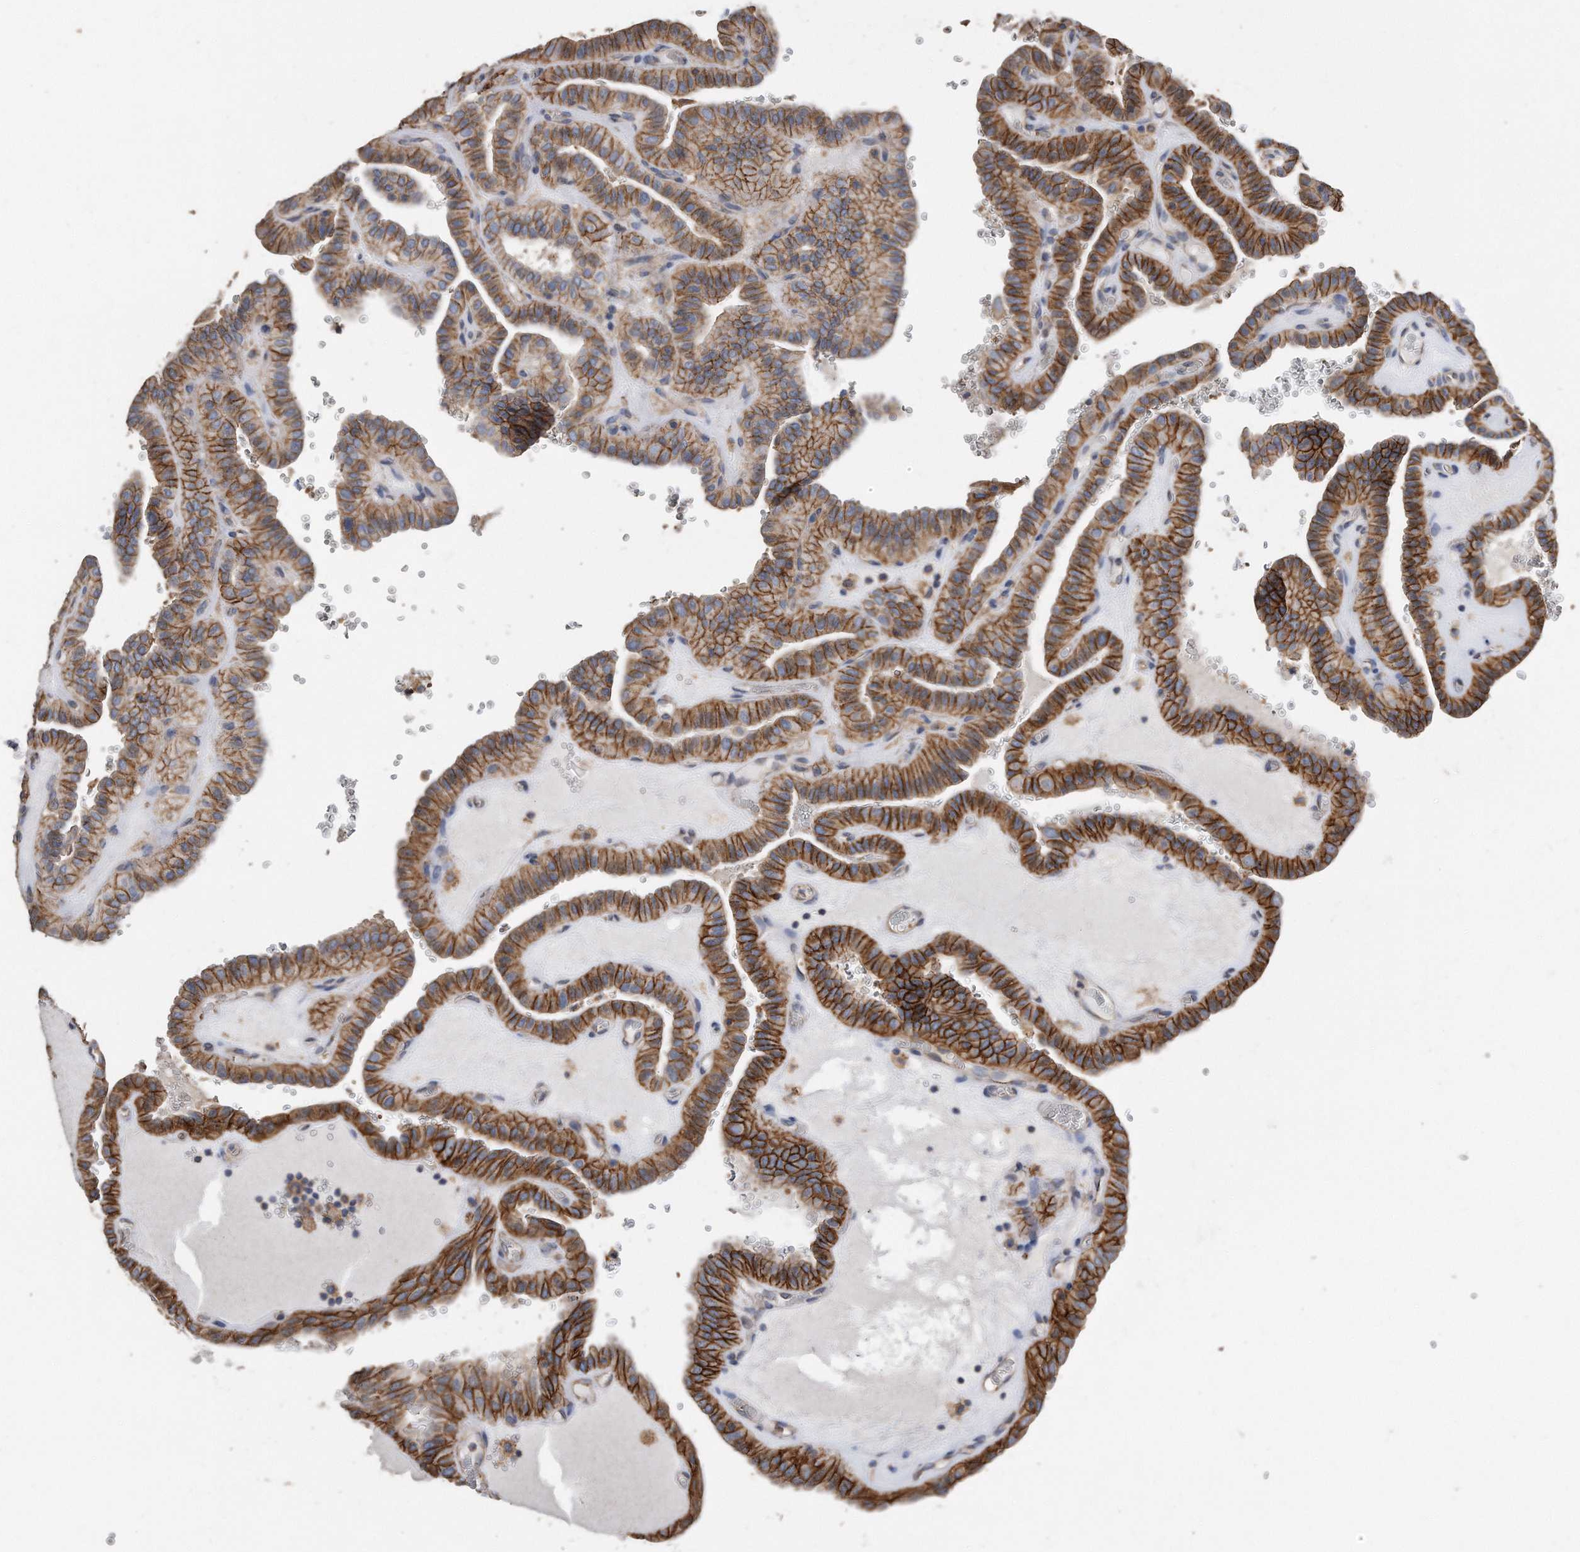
{"staining": {"intensity": "moderate", "quantity": ">75%", "location": "cytoplasmic/membranous"}, "tissue": "thyroid cancer", "cell_type": "Tumor cells", "image_type": "cancer", "snomed": [{"axis": "morphology", "description": "Papillary adenocarcinoma, NOS"}, {"axis": "topography", "description": "Thyroid gland"}], "caption": "Immunohistochemistry histopathology image of neoplastic tissue: thyroid cancer stained using immunohistochemistry shows medium levels of moderate protein expression localized specifically in the cytoplasmic/membranous of tumor cells, appearing as a cytoplasmic/membranous brown color.", "gene": "CDCP1", "patient": {"sex": "male", "age": 77}}